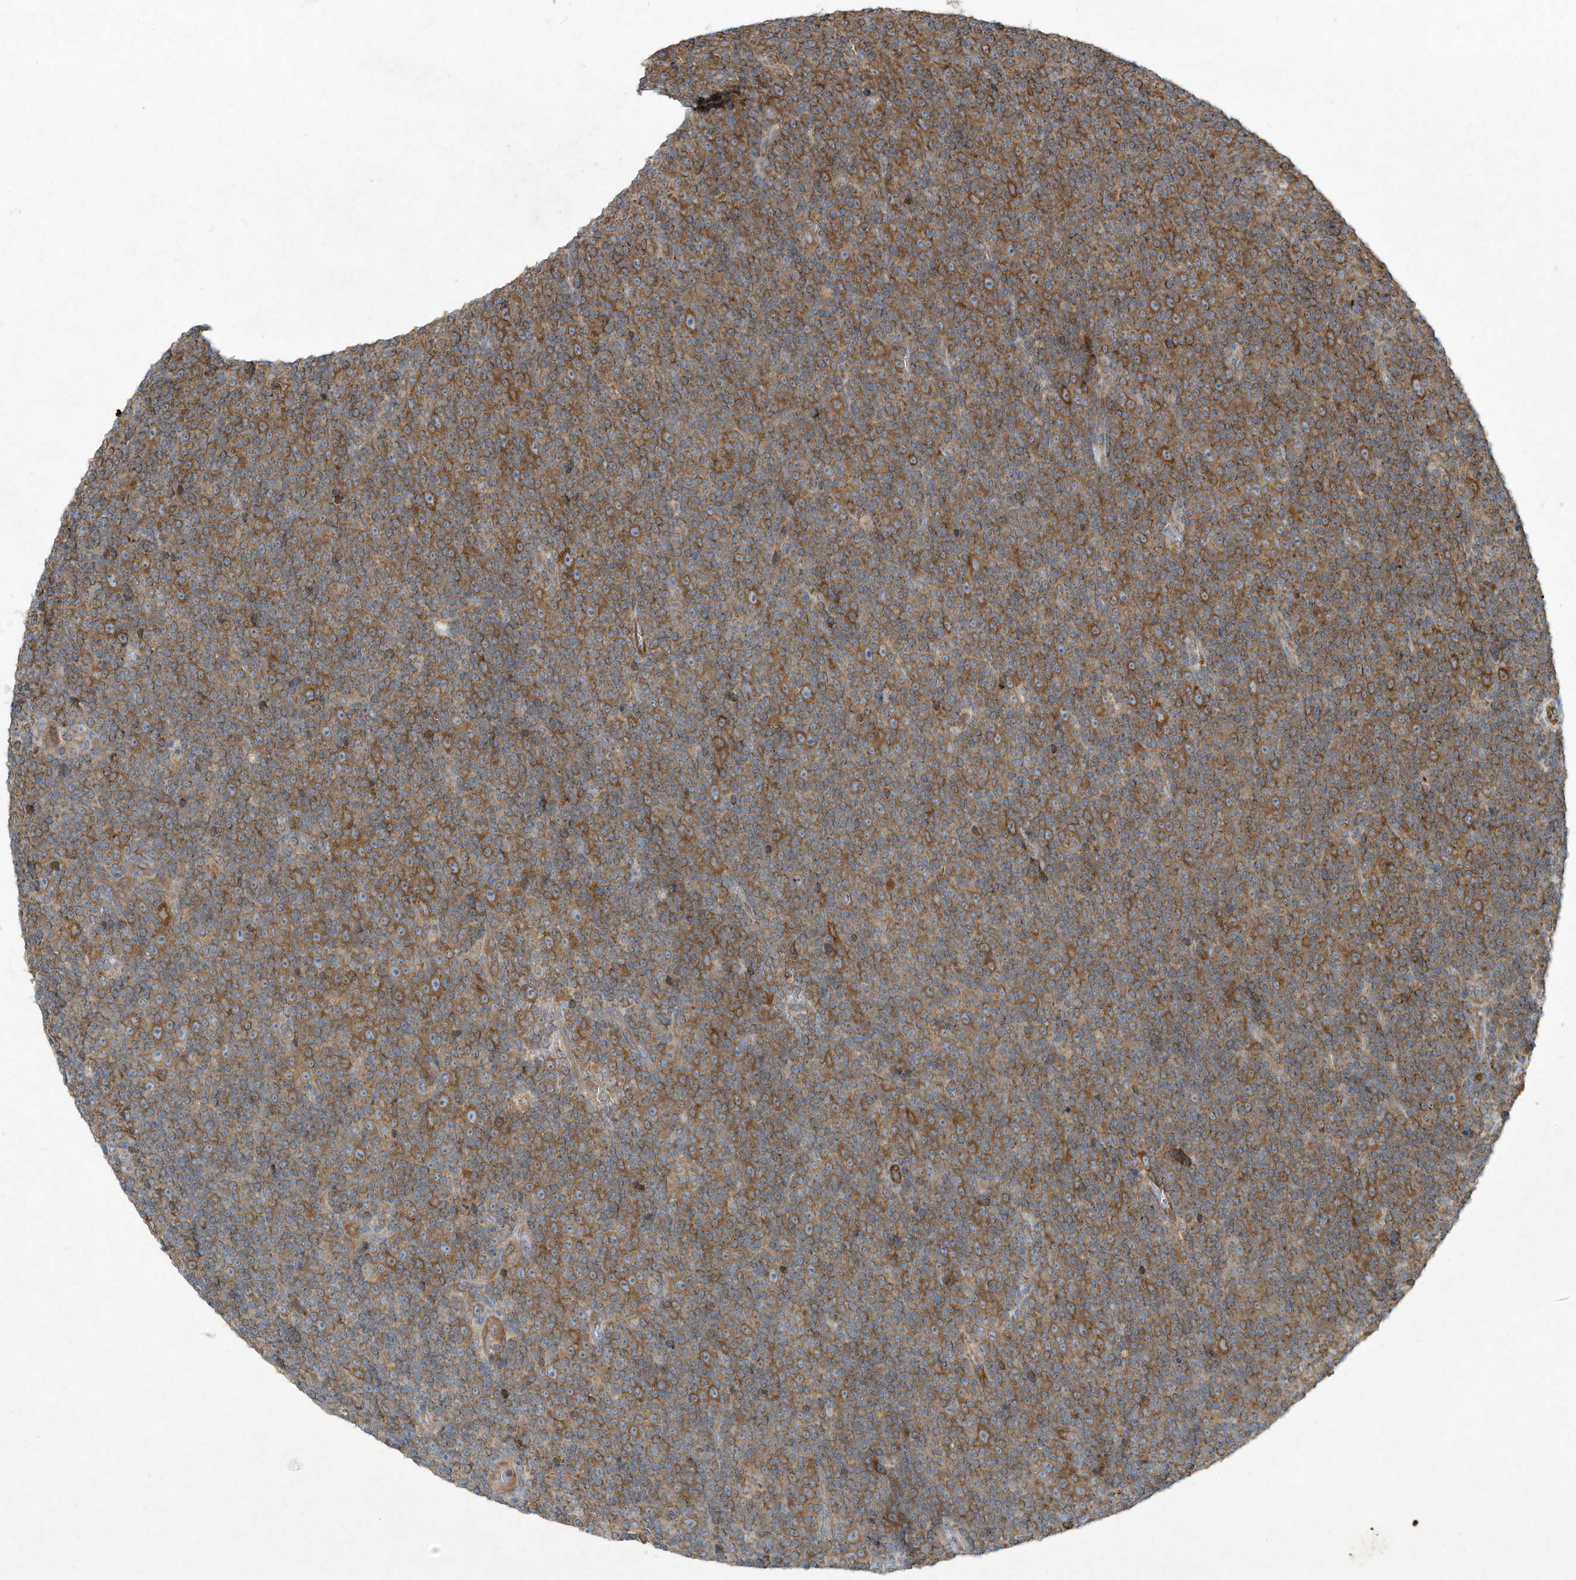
{"staining": {"intensity": "moderate", "quantity": ">75%", "location": "cytoplasmic/membranous"}, "tissue": "lymphoma", "cell_type": "Tumor cells", "image_type": "cancer", "snomed": [{"axis": "morphology", "description": "Malignant lymphoma, non-Hodgkin's type, Low grade"}, {"axis": "topography", "description": "Lymph node"}], "caption": "Moderate cytoplasmic/membranous expression is present in approximately >75% of tumor cells in malignant lymphoma, non-Hodgkin's type (low-grade). (DAB (3,3'-diaminobenzidine) IHC with brightfield microscopy, high magnification).", "gene": "SYNJ2", "patient": {"sex": "female", "age": 67}}